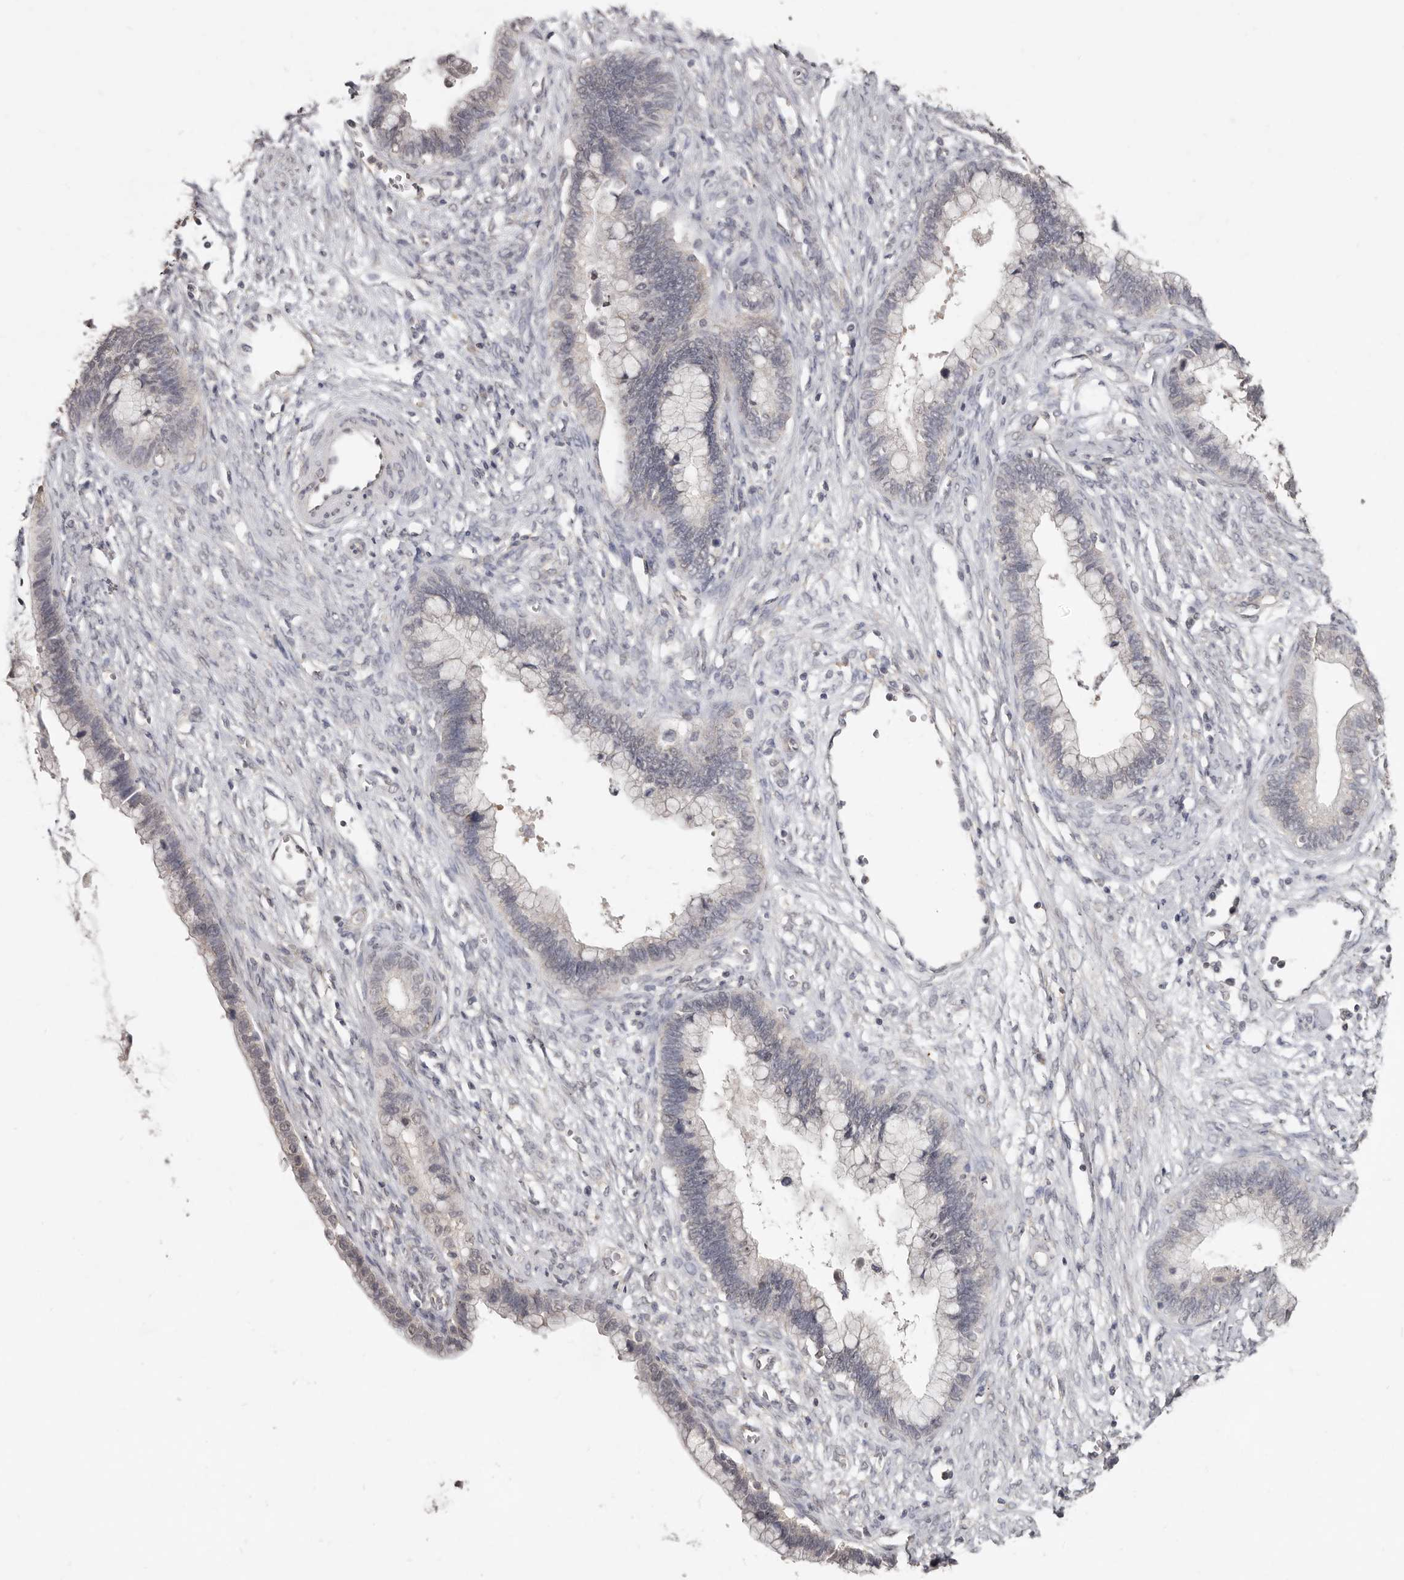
{"staining": {"intensity": "negative", "quantity": "none", "location": "none"}, "tissue": "cervical cancer", "cell_type": "Tumor cells", "image_type": "cancer", "snomed": [{"axis": "morphology", "description": "Adenocarcinoma, NOS"}, {"axis": "topography", "description": "Cervix"}], "caption": "This is an immunohistochemistry (IHC) image of human cervical cancer. There is no positivity in tumor cells.", "gene": "LINGO2", "patient": {"sex": "female", "age": 44}}